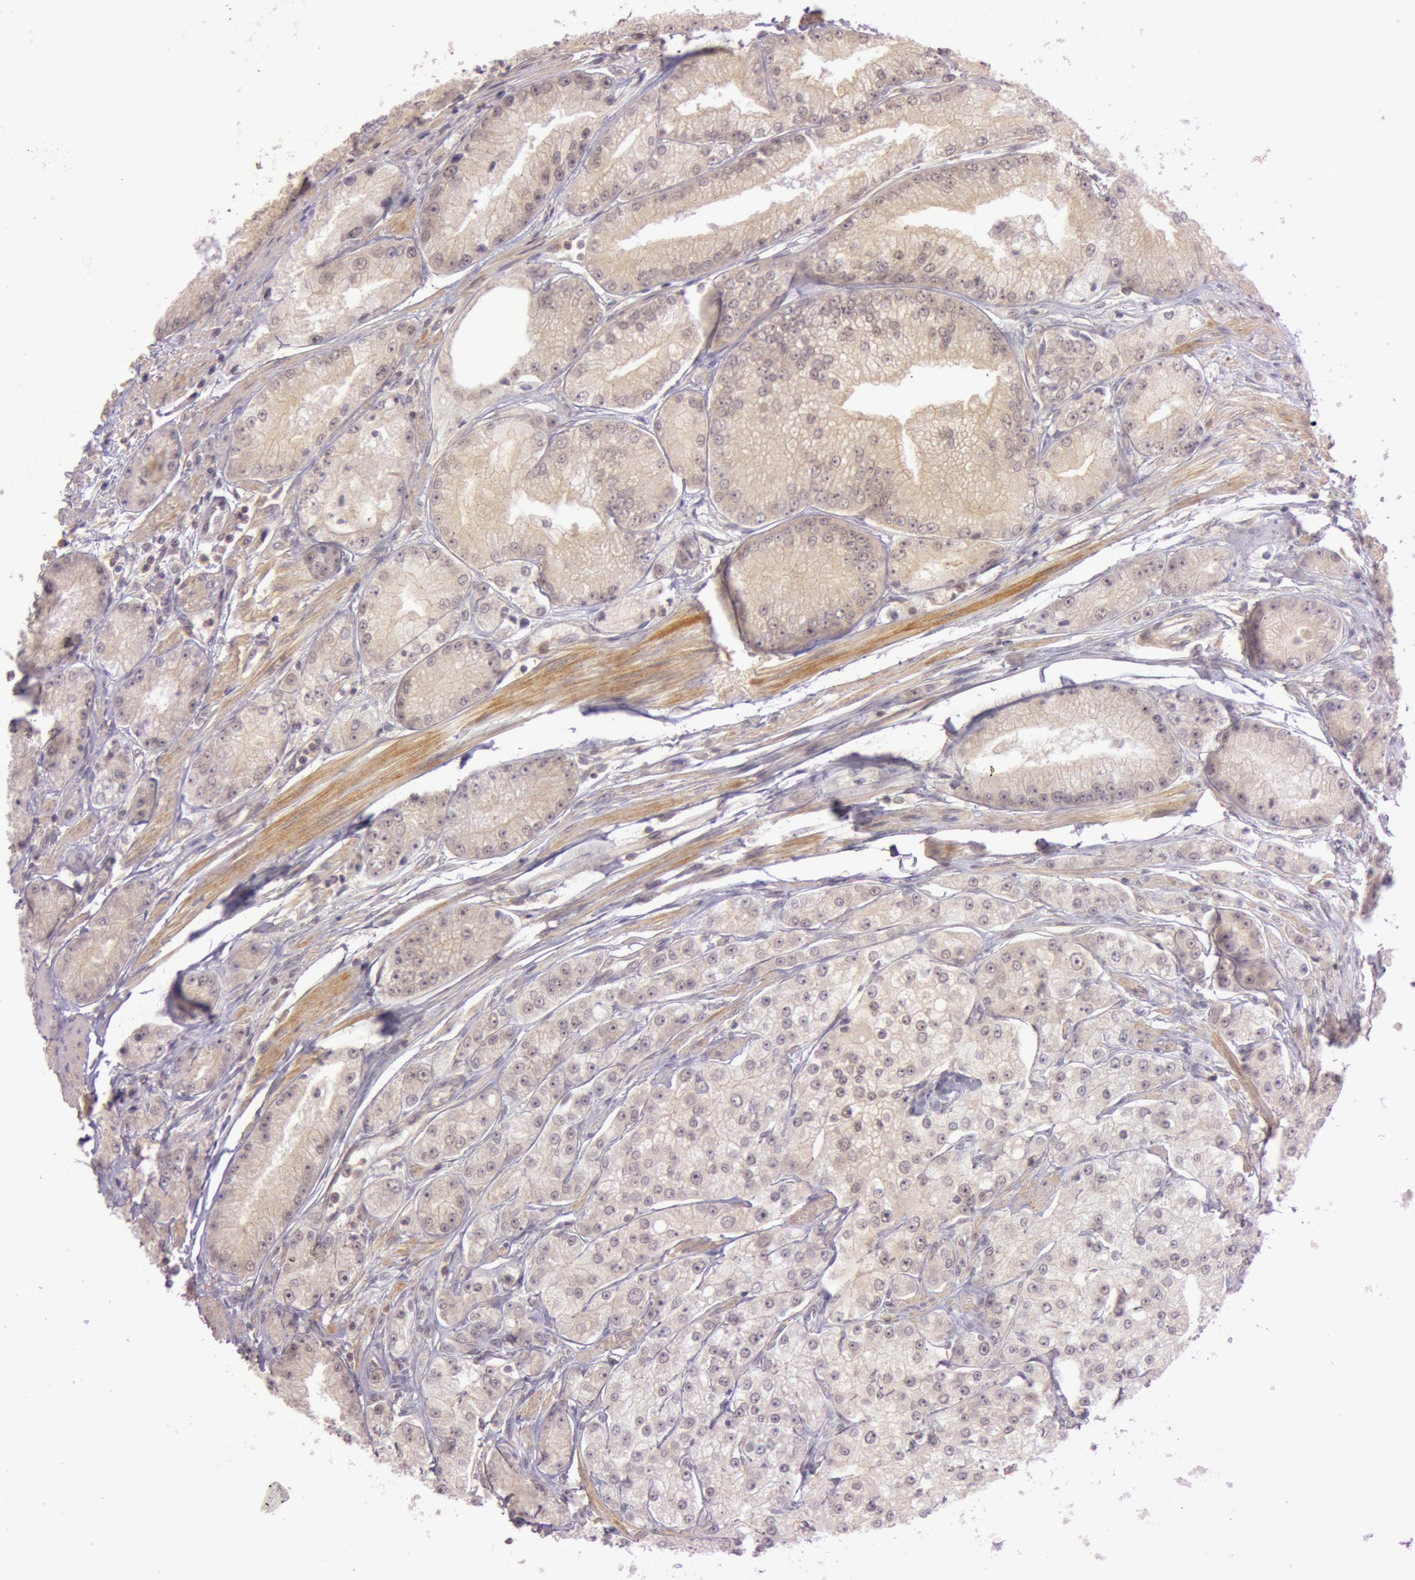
{"staining": {"intensity": "weak", "quantity": ">75%", "location": "cytoplasmic/membranous"}, "tissue": "prostate cancer", "cell_type": "Tumor cells", "image_type": "cancer", "snomed": [{"axis": "morphology", "description": "Adenocarcinoma, Medium grade"}, {"axis": "topography", "description": "Prostate"}], "caption": "Immunohistochemistry (IHC) histopathology image of prostate cancer stained for a protein (brown), which reveals low levels of weak cytoplasmic/membranous expression in about >75% of tumor cells.", "gene": "ATG2B", "patient": {"sex": "male", "age": 72}}